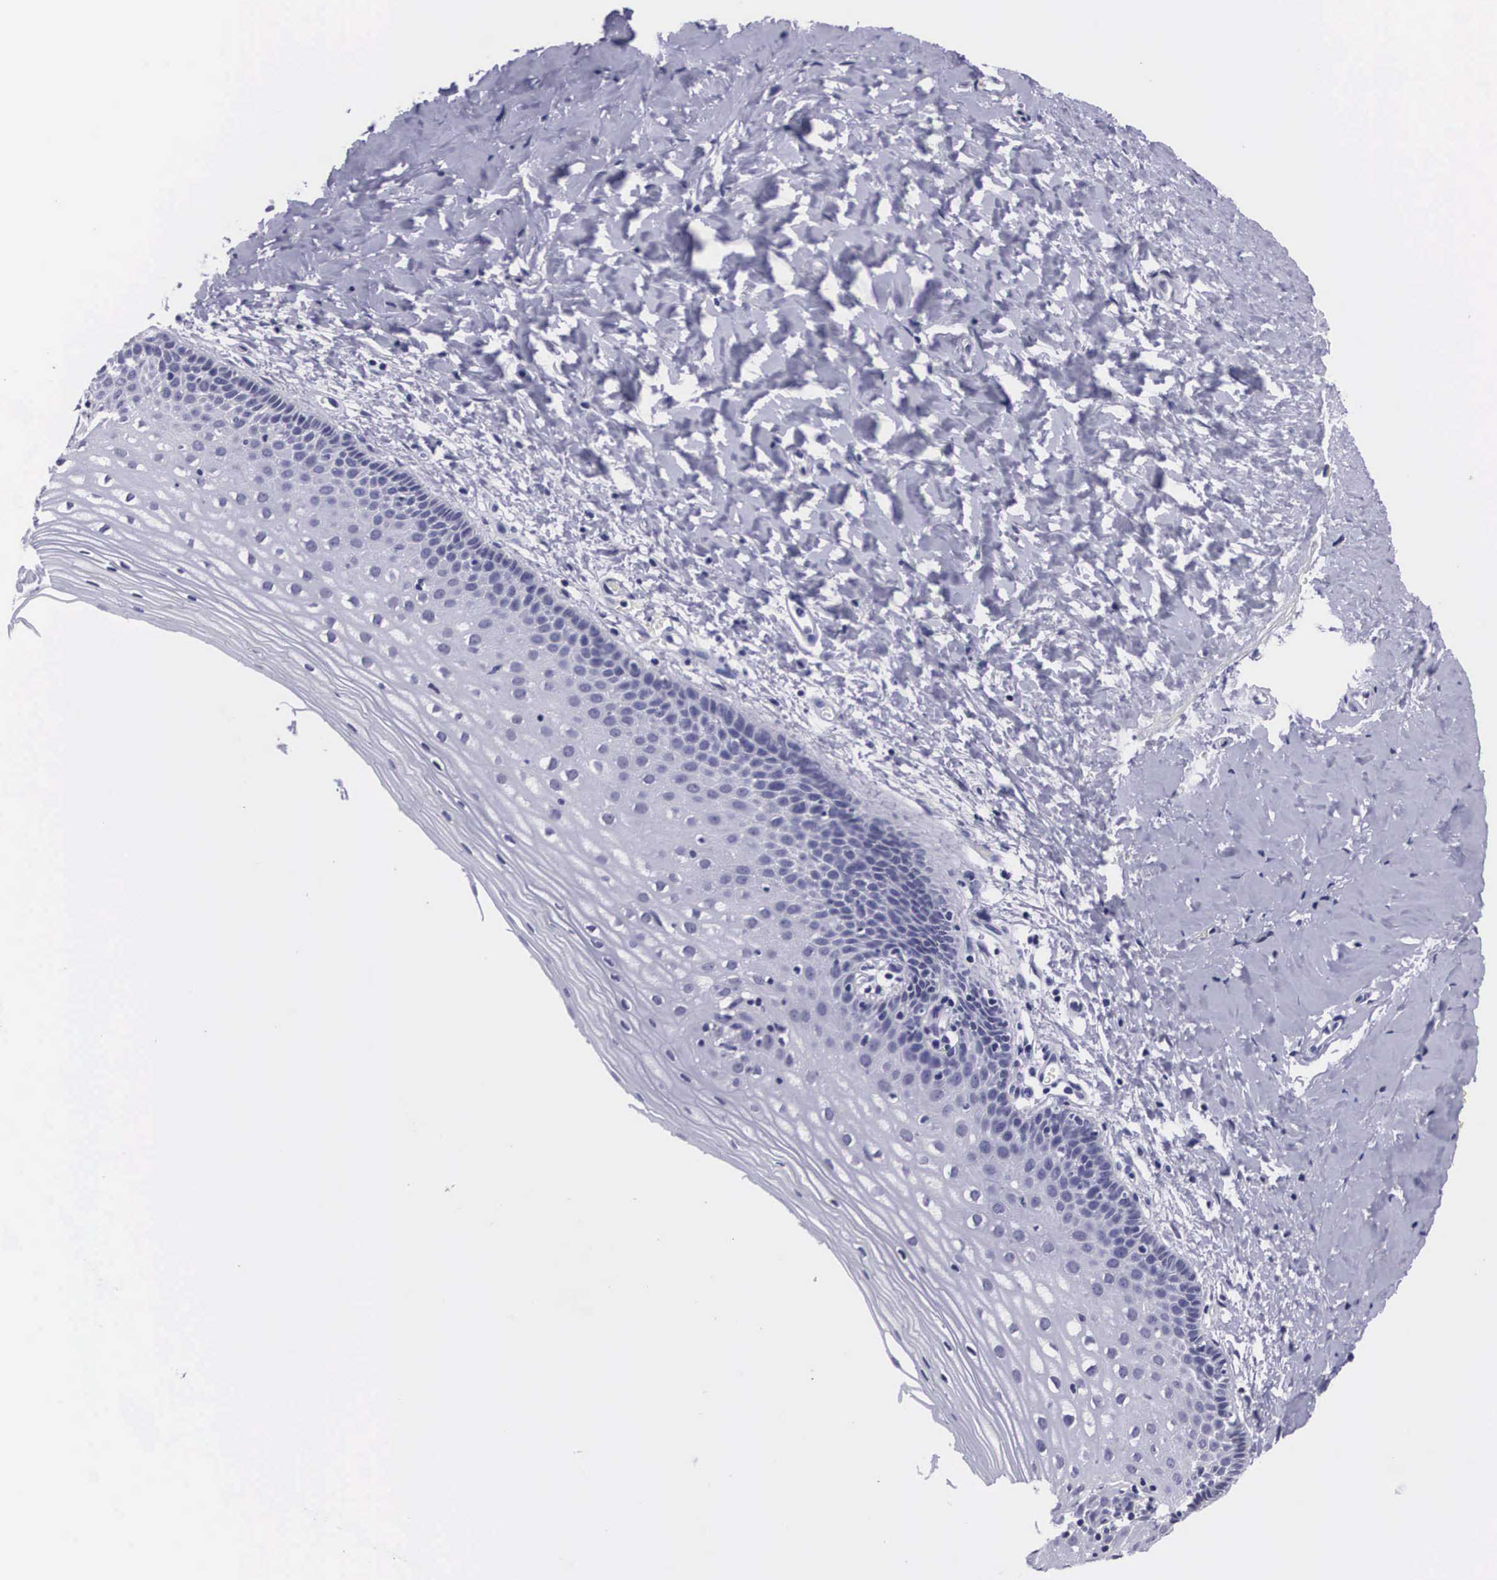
{"staining": {"intensity": "negative", "quantity": "none", "location": "none"}, "tissue": "cervix", "cell_type": "Glandular cells", "image_type": "normal", "snomed": [{"axis": "morphology", "description": "Normal tissue, NOS"}, {"axis": "topography", "description": "Cervix"}], "caption": "Immunohistochemical staining of unremarkable cervix demonstrates no significant expression in glandular cells.", "gene": "C22orf31", "patient": {"sex": "female", "age": 53}}